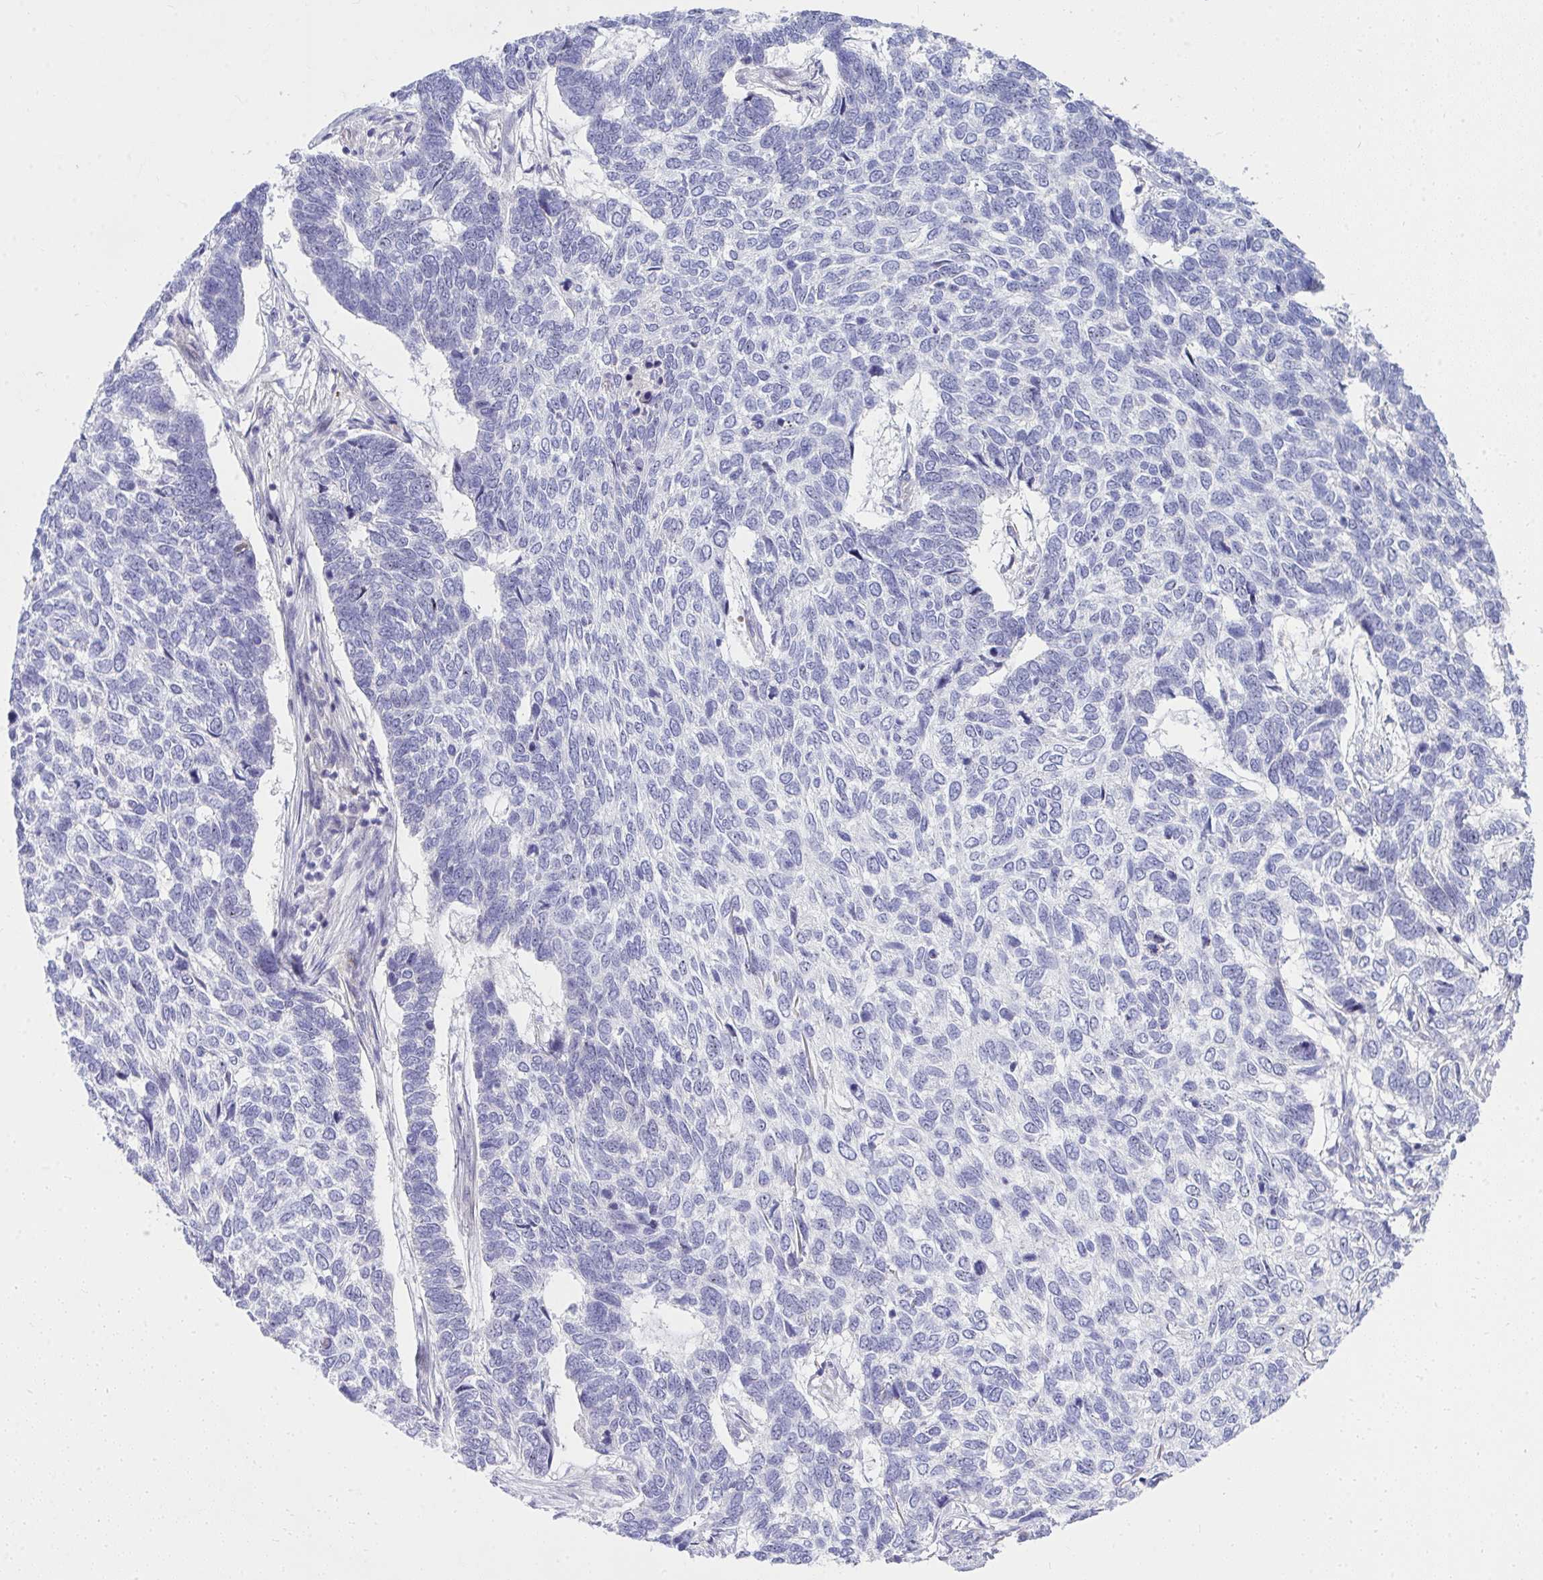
{"staining": {"intensity": "negative", "quantity": "none", "location": "none"}, "tissue": "skin cancer", "cell_type": "Tumor cells", "image_type": "cancer", "snomed": [{"axis": "morphology", "description": "Basal cell carcinoma"}, {"axis": "topography", "description": "Skin"}], "caption": "Immunohistochemistry (IHC) histopathology image of human skin basal cell carcinoma stained for a protein (brown), which displays no staining in tumor cells.", "gene": "LRRC36", "patient": {"sex": "female", "age": 65}}